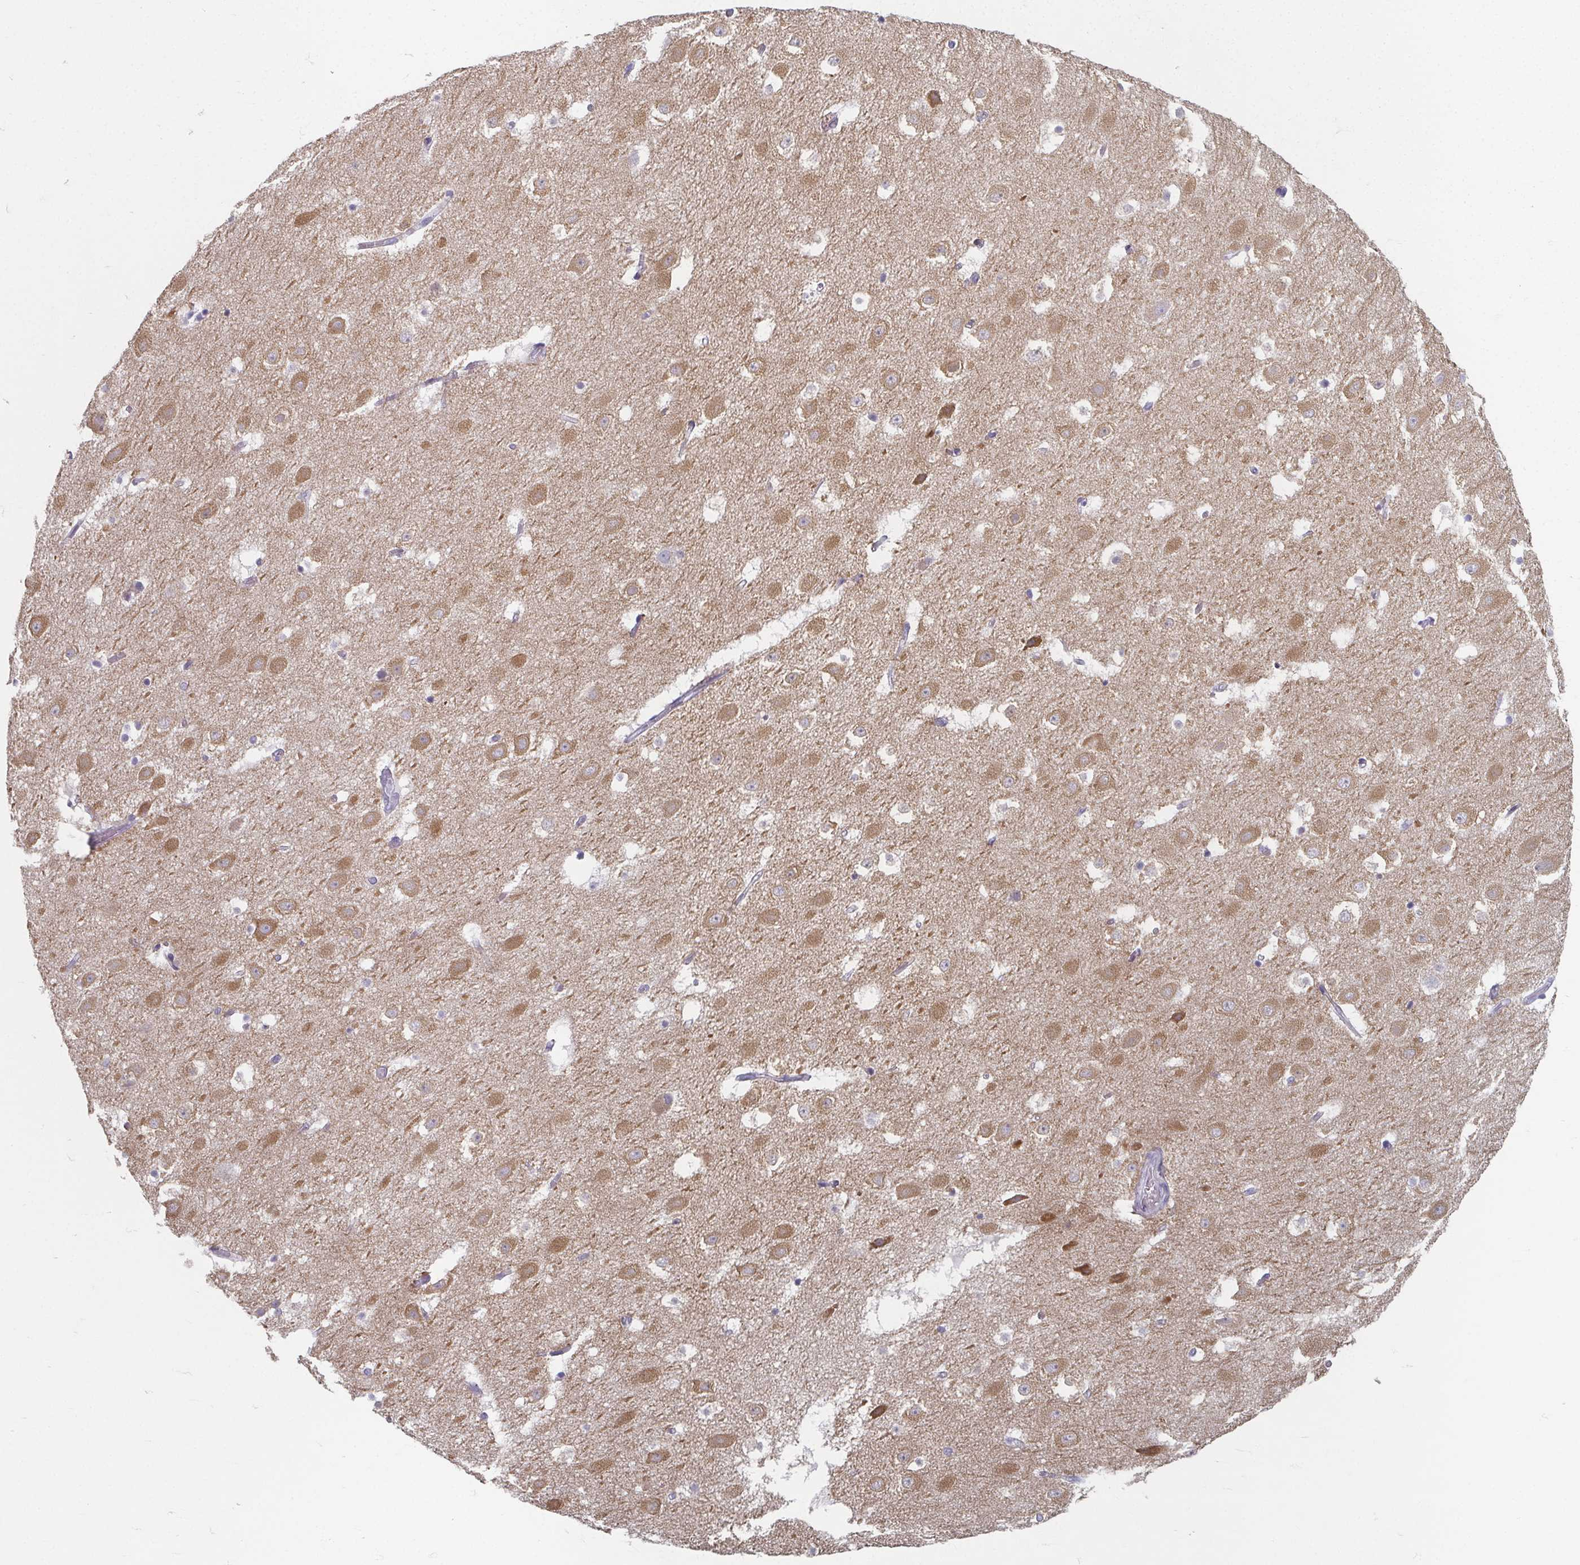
{"staining": {"intensity": "weak", "quantity": "<25%", "location": "cytoplasmic/membranous"}, "tissue": "hippocampus", "cell_type": "Glial cells", "image_type": "normal", "snomed": [{"axis": "morphology", "description": "Normal tissue, NOS"}, {"axis": "topography", "description": "Hippocampus"}], "caption": "Hippocampus stained for a protein using immunohistochemistry (IHC) demonstrates no expression glial cells.", "gene": "CAMKV", "patient": {"sex": "female", "age": 52}}